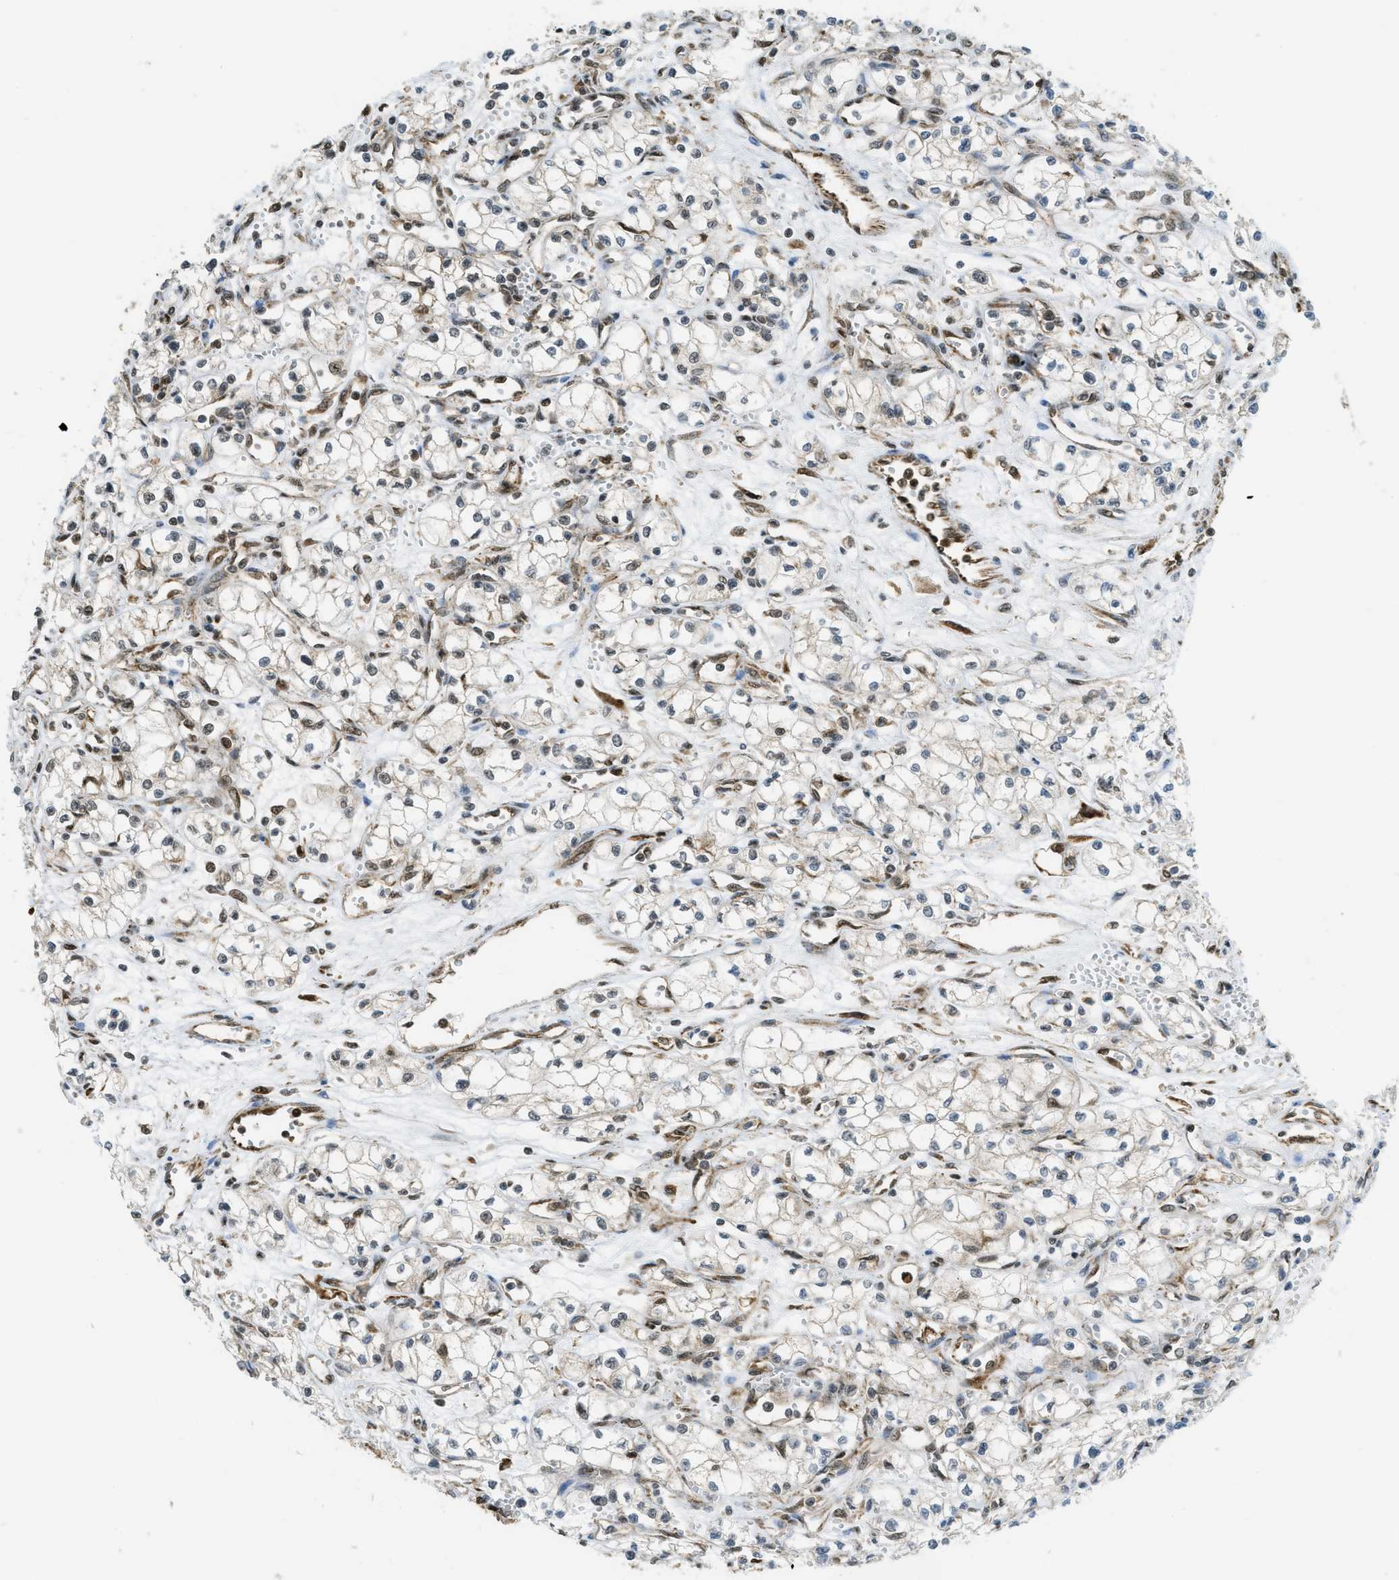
{"staining": {"intensity": "moderate", "quantity": "25%-75%", "location": "nuclear"}, "tissue": "renal cancer", "cell_type": "Tumor cells", "image_type": "cancer", "snomed": [{"axis": "morphology", "description": "Normal tissue, NOS"}, {"axis": "morphology", "description": "Adenocarcinoma, NOS"}, {"axis": "topography", "description": "Kidney"}], "caption": "Immunohistochemical staining of human adenocarcinoma (renal) displays moderate nuclear protein staining in about 25%-75% of tumor cells.", "gene": "TNPO1", "patient": {"sex": "male", "age": 59}}